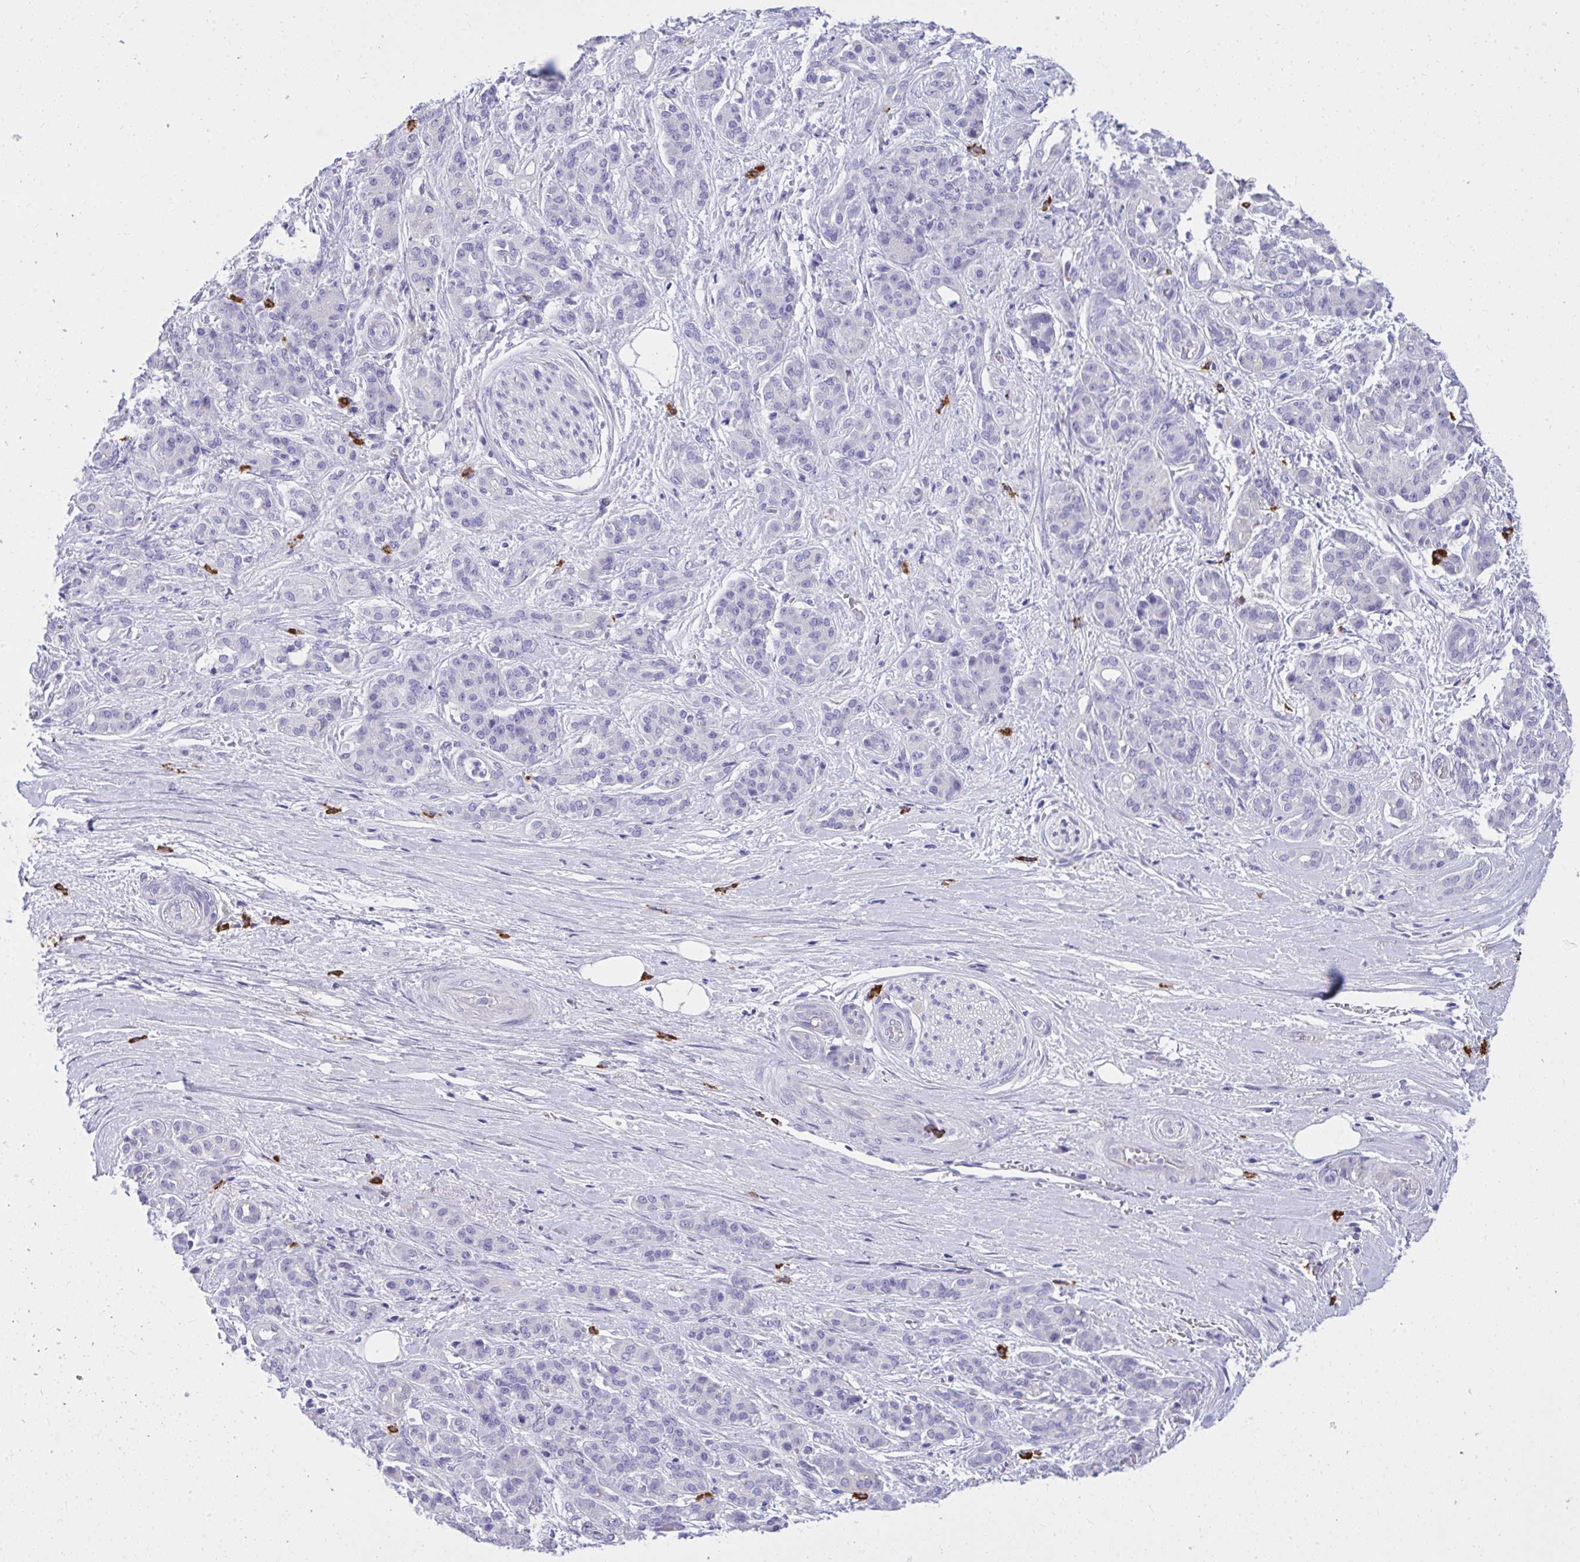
{"staining": {"intensity": "negative", "quantity": "none", "location": "none"}, "tissue": "pancreatic cancer", "cell_type": "Tumor cells", "image_type": "cancer", "snomed": [{"axis": "morphology", "description": "Adenocarcinoma, NOS"}, {"axis": "topography", "description": "Pancreas"}], "caption": "Immunohistochemistry (IHC) image of pancreatic adenocarcinoma stained for a protein (brown), which exhibits no expression in tumor cells.", "gene": "PSD", "patient": {"sex": "male", "age": 57}}